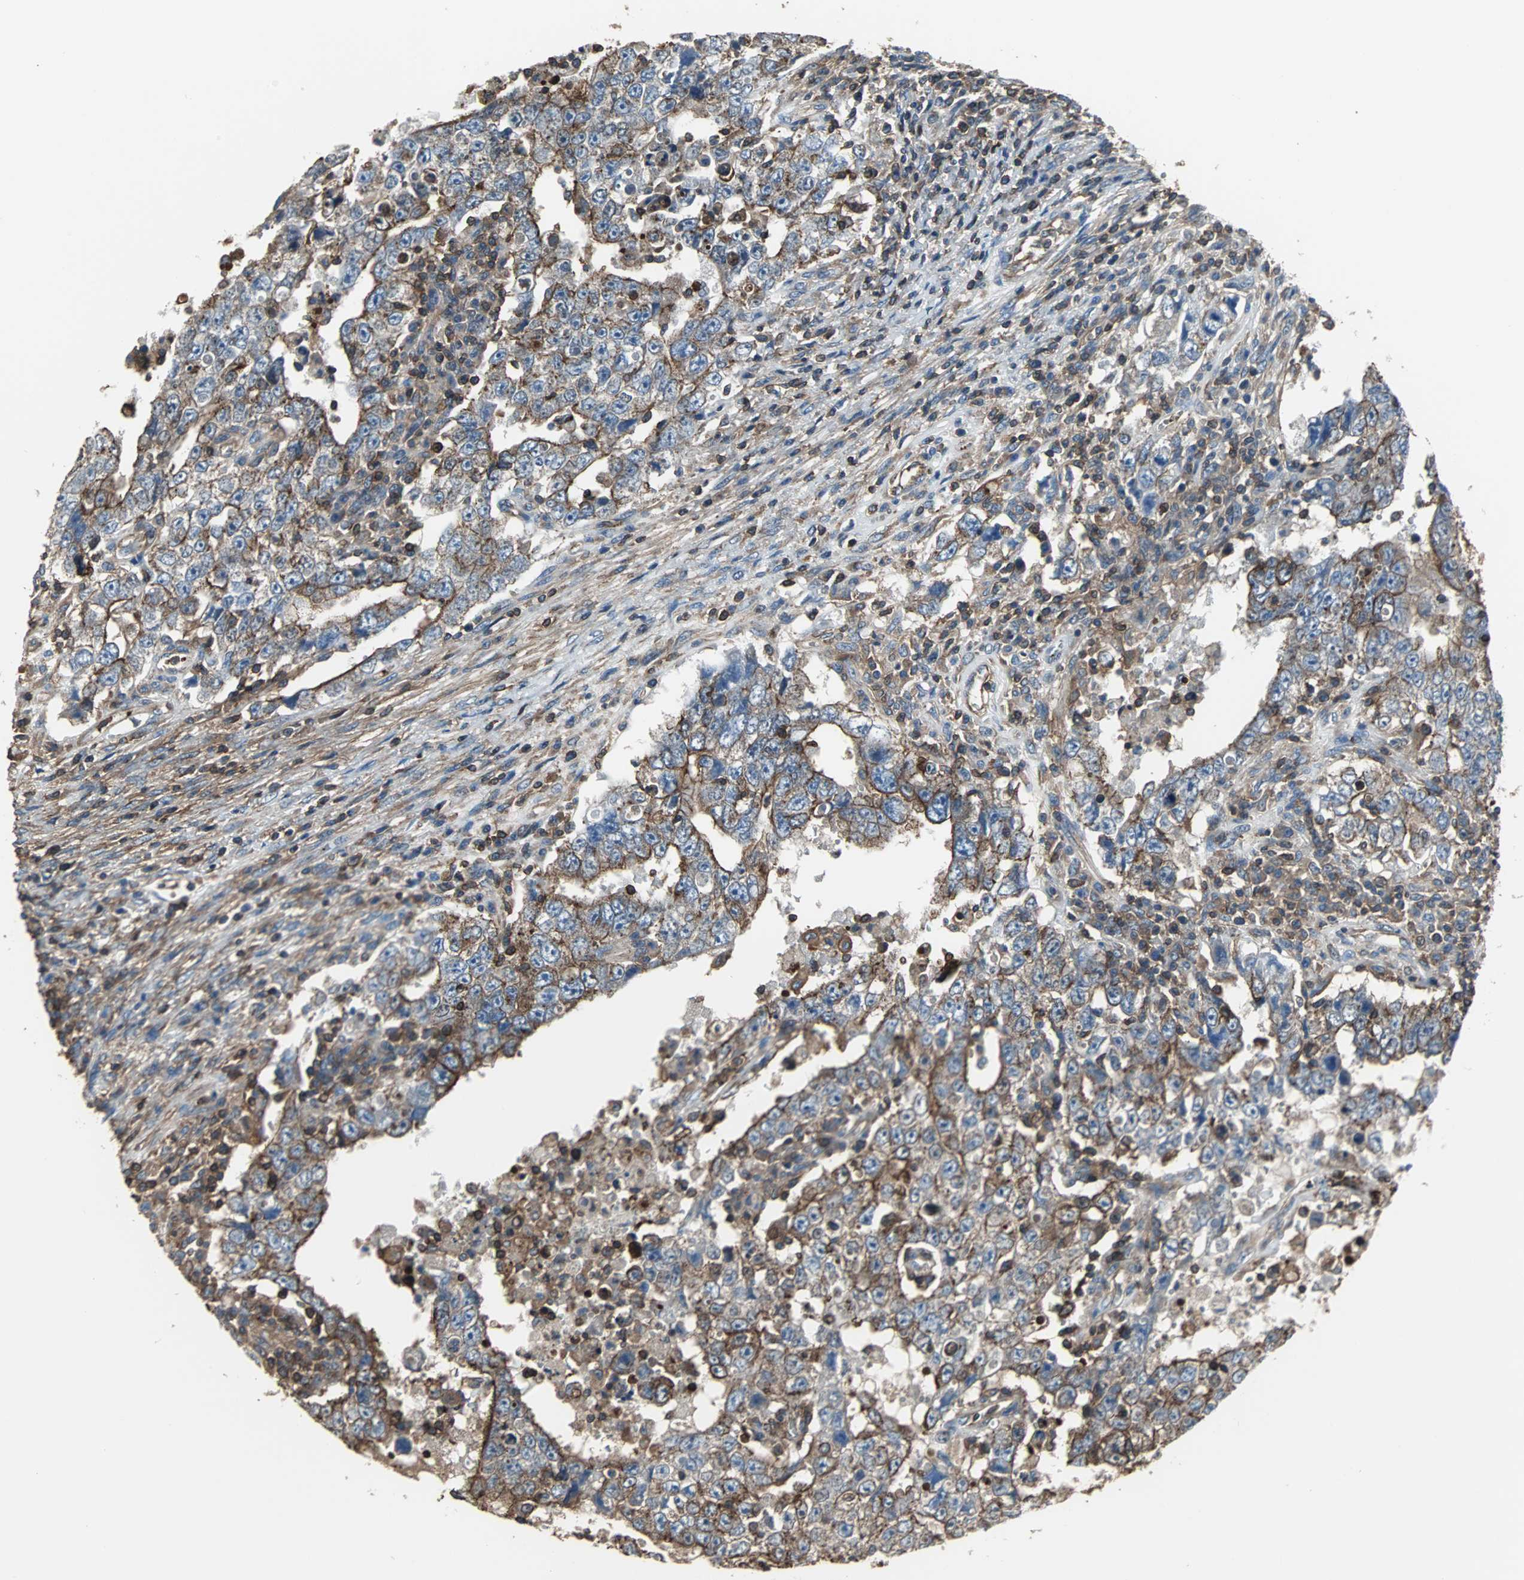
{"staining": {"intensity": "moderate", "quantity": ">75%", "location": "cytoplasmic/membranous"}, "tissue": "testis cancer", "cell_type": "Tumor cells", "image_type": "cancer", "snomed": [{"axis": "morphology", "description": "Carcinoma, Embryonal, NOS"}, {"axis": "topography", "description": "Testis"}], "caption": "Immunohistochemical staining of human testis embryonal carcinoma reveals medium levels of moderate cytoplasmic/membranous protein expression in about >75% of tumor cells. (Brightfield microscopy of DAB IHC at high magnification).", "gene": "ACTN1", "patient": {"sex": "male", "age": 26}}